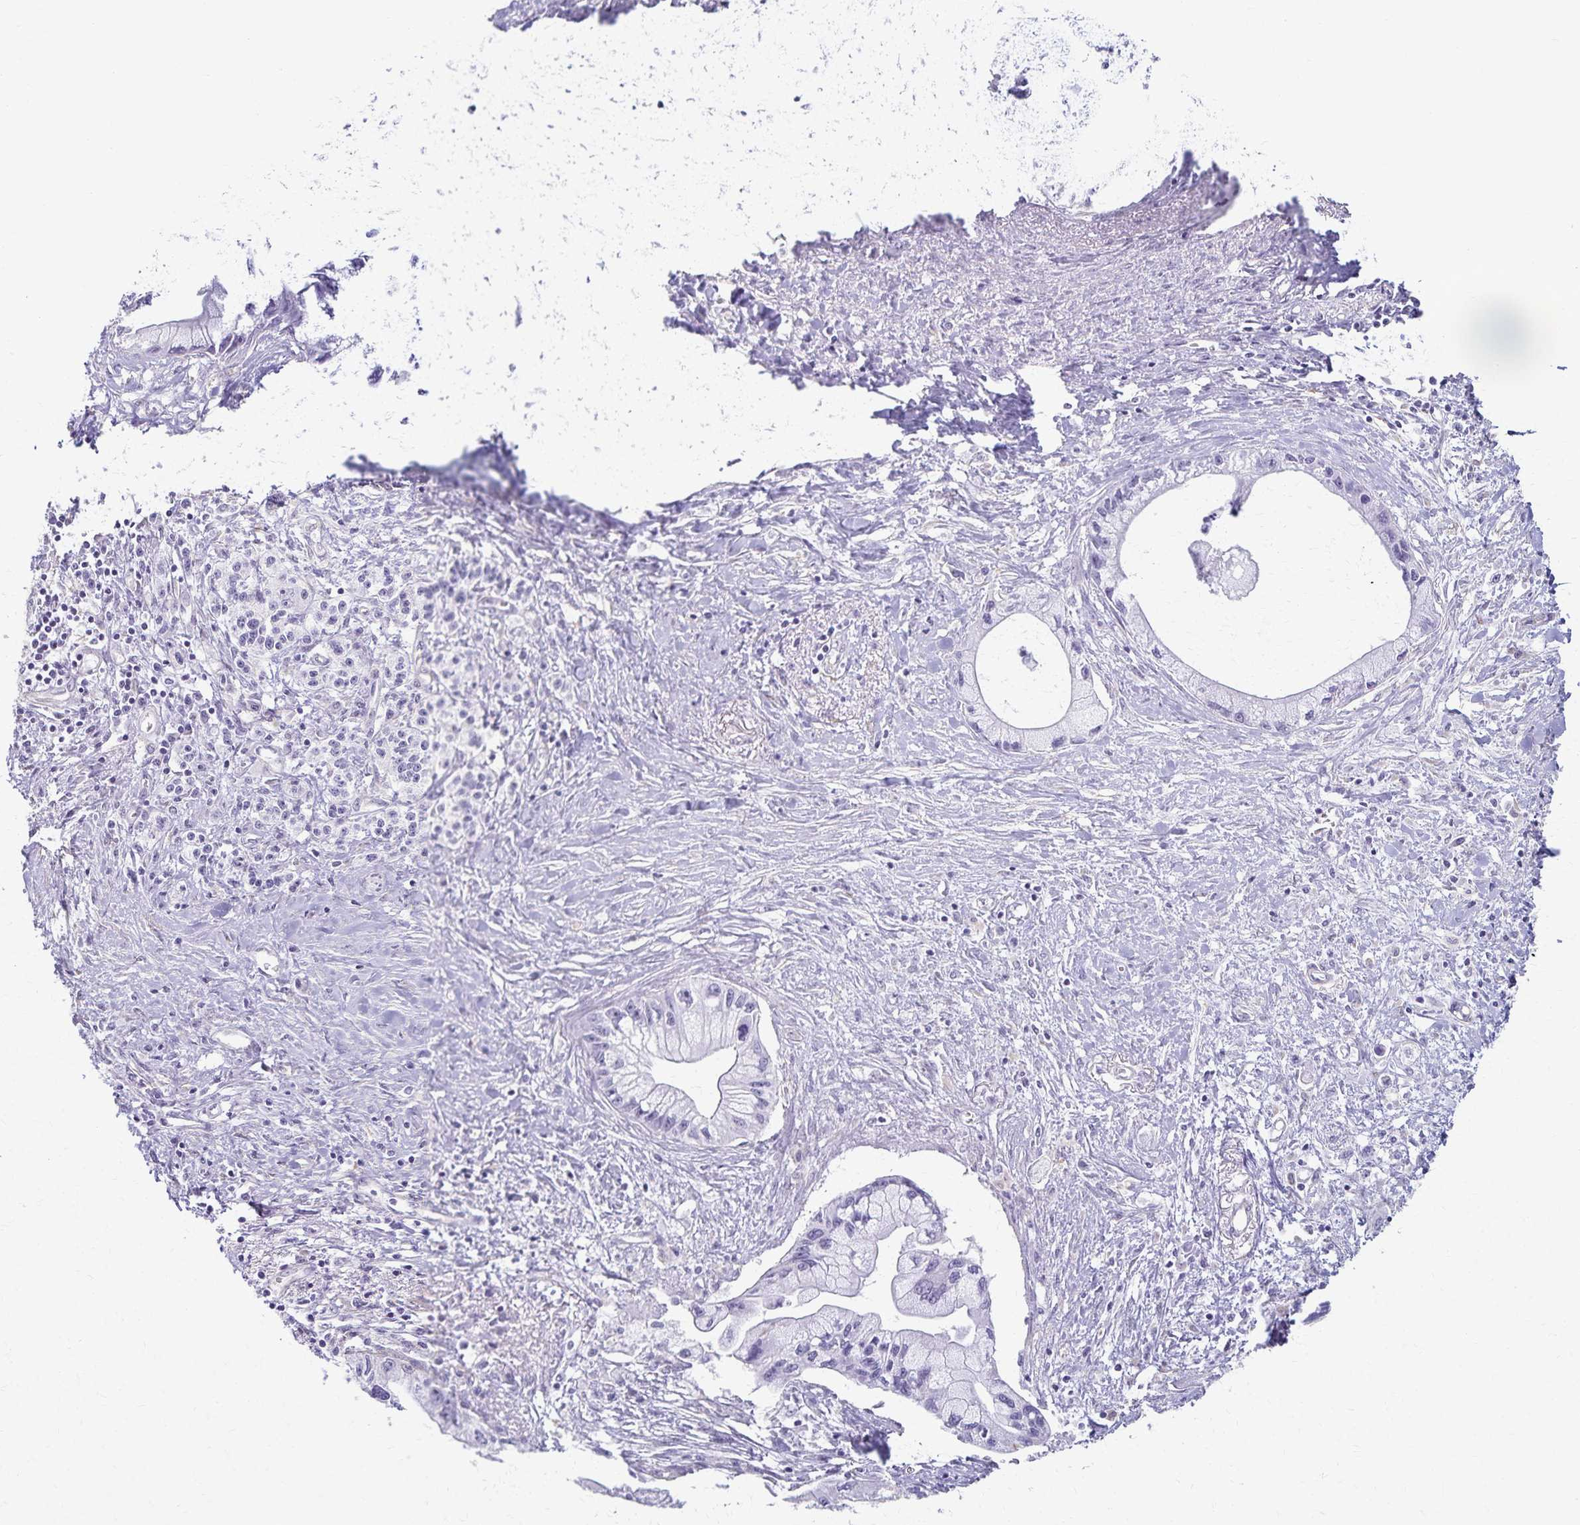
{"staining": {"intensity": "negative", "quantity": "none", "location": "none"}, "tissue": "pancreatic cancer", "cell_type": "Tumor cells", "image_type": "cancer", "snomed": [{"axis": "morphology", "description": "Adenocarcinoma, NOS"}, {"axis": "topography", "description": "Pancreas"}], "caption": "This is a photomicrograph of immunohistochemistry staining of pancreatic cancer, which shows no expression in tumor cells.", "gene": "KISS1", "patient": {"sex": "male", "age": 61}}